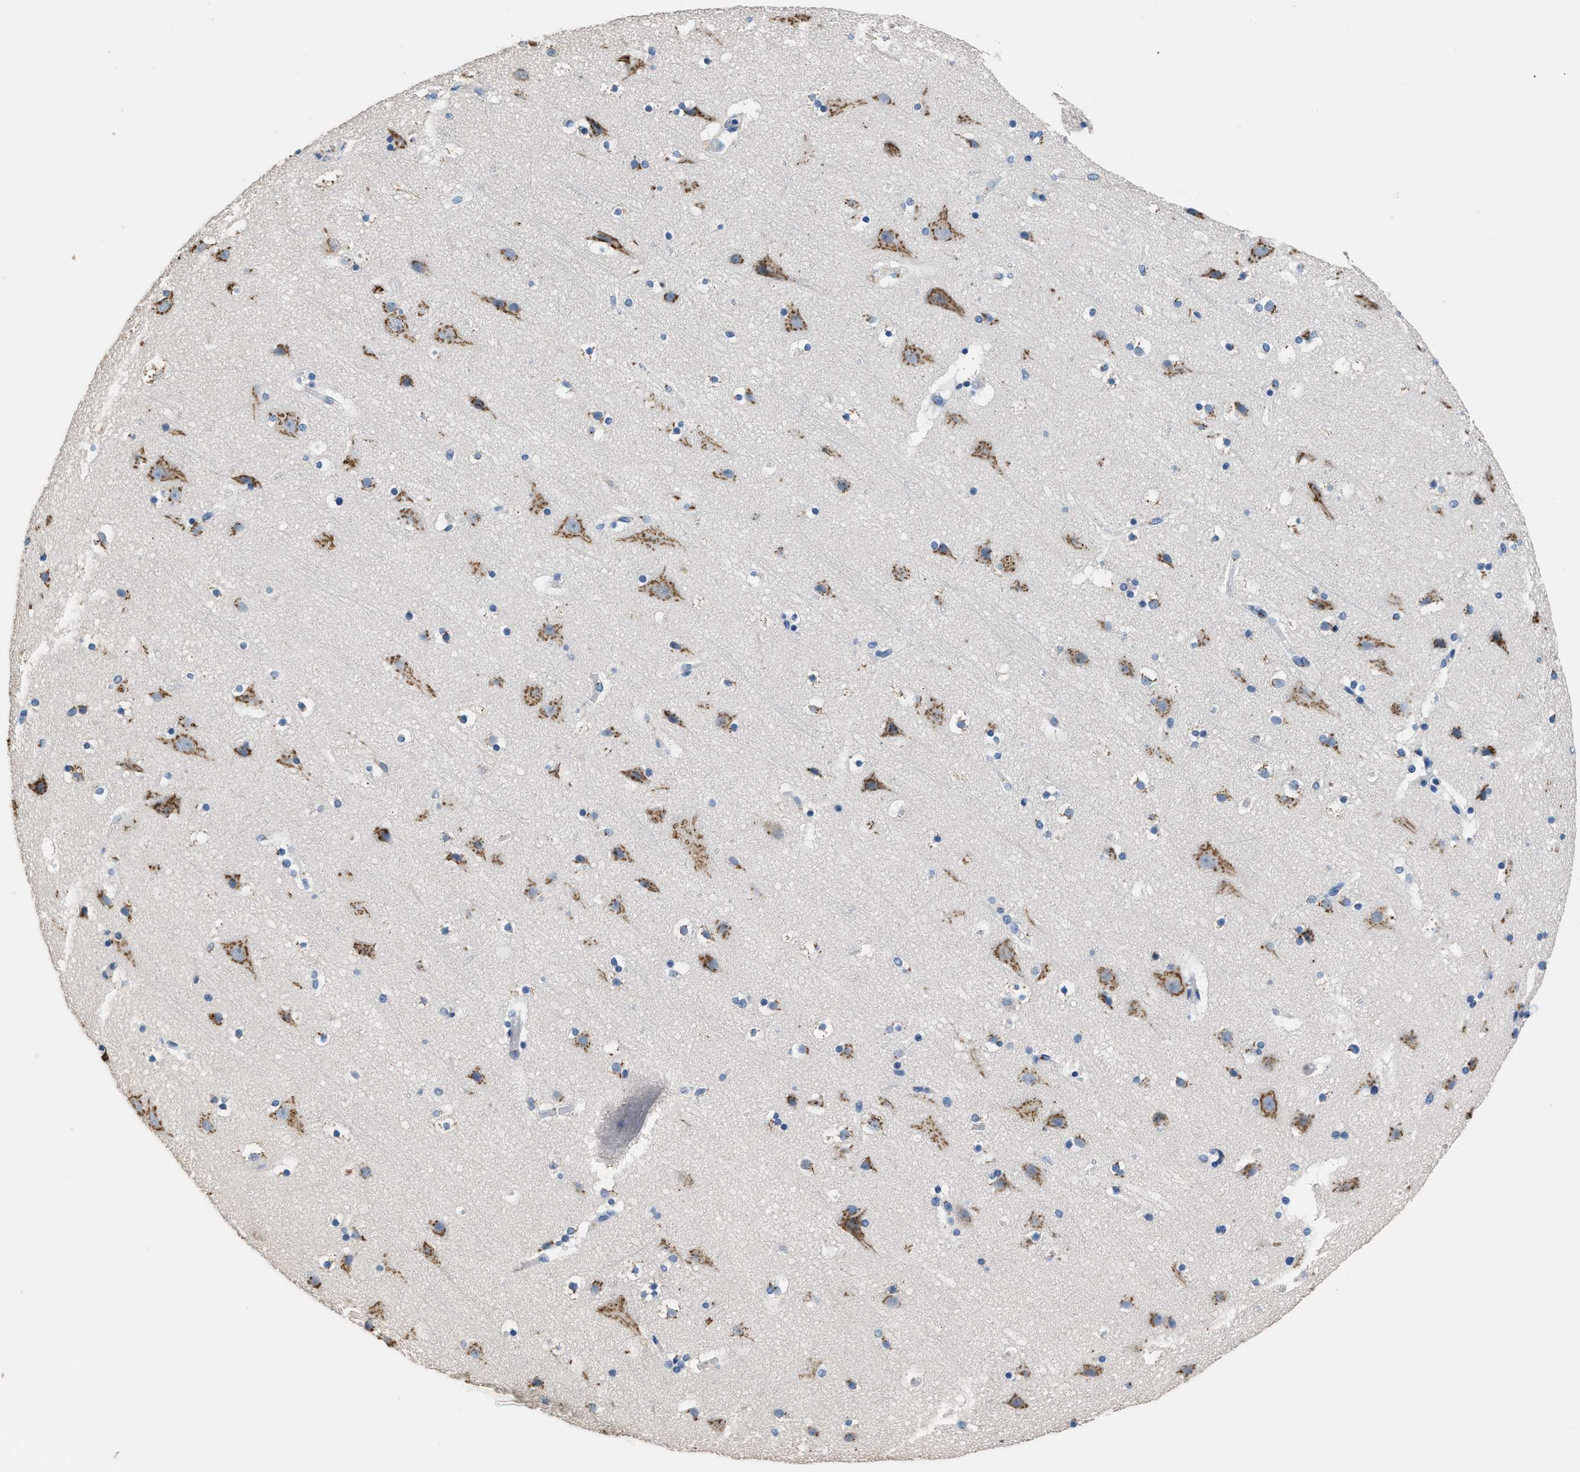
{"staining": {"intensity": "negative", "quantity": "none", "location": "none"}, "tissue": "cerebral cortex", "cell_type": "Endothelial cells", "image_type": "normal", "snomed": [{"axis": "morphology", "description": "Normal tissue, NOS"}, {"axis": "topography", "description": "Cerebral cortex"}], "caption": "Photomicrograph shows no significant protein staining in endothelial cells of benign cerebral cortex. (DAB immunohistochemistry visualized using brightfield microscopy, high magnification).", "gene": "GOLM1", "patient": {"sex": "male", "age": 45}}